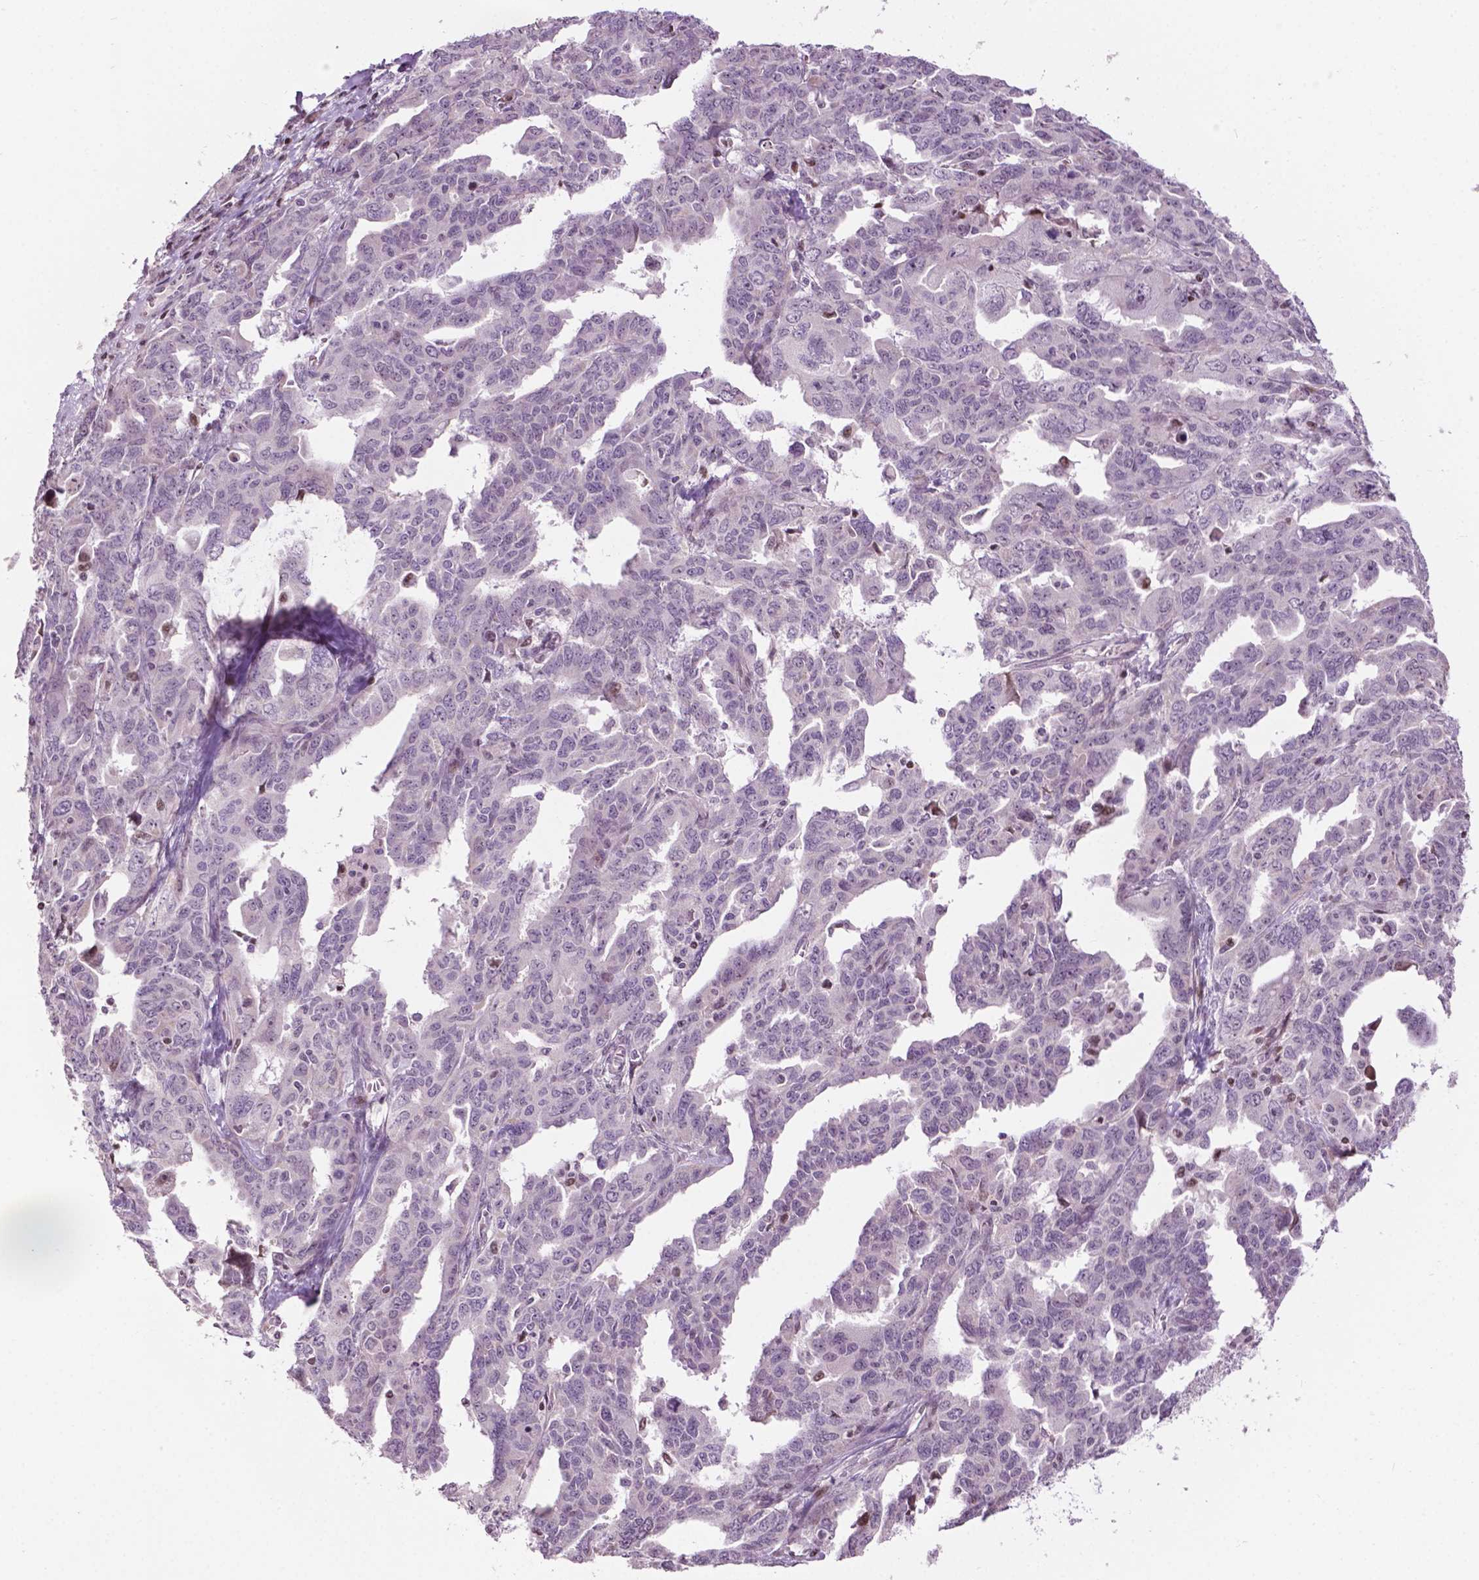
{"staining": {"intensity": "negative", "quantity": "none", "location": "none"}, "tissue": "ovarian cancer", "cell_type": "Tumor cells", "image_type": "cancer", "snomed": [{"axis": "morphology", "description": "Adenocarcinoma, NOS"}, {"axis": "morphology", "description": "Carcinoma, endometroid"}, {"axis": "topography", "description": "Ovary"}], "caption": "Immunohistochemistry of endometroid carcinoma (ovarian) demonstrates no expression in tumor cells. Brightfield microscopy of IHC stained with DAB (3,3'-diaminobenzidine) (brown) and hematoxylin (blue), captured at high magnification.", "gene": "PTPN18", "patient": {"sex": "female", "age": 72}}